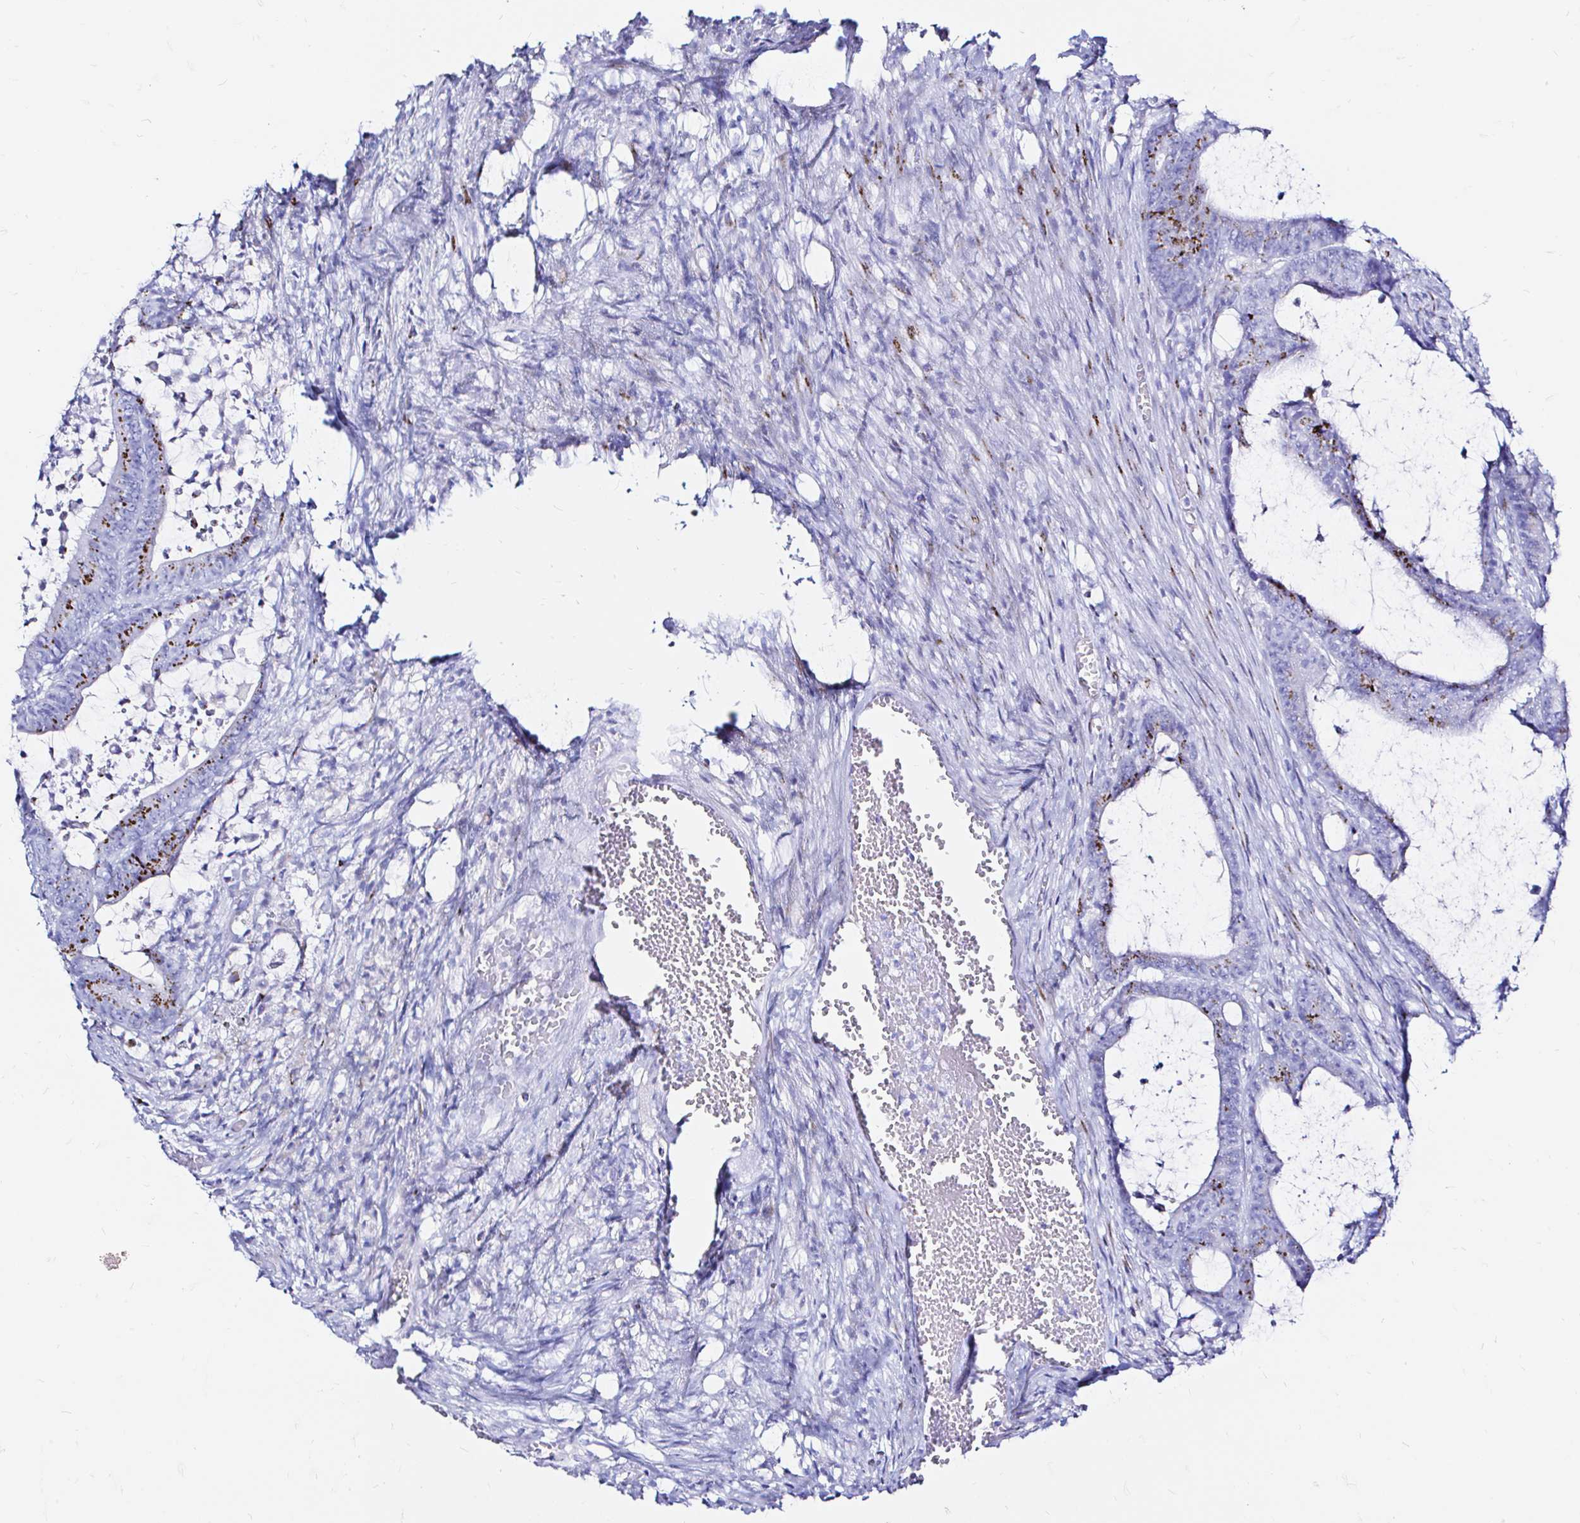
{"staining": {"intensity": "strong", "quantity": "<25%", "location": "cytoplasmic/membranous"}, "tissue": "colorectal cancer", "cell_type": "Tumor cells", "image_type": "cancer", "snomed": [{"axis": "morphology", "description": "Adenocarcinoma, NOS"}, {"axis": "topography", "description": "Colon"}], "caption": "Colorectal cancer (adenocarcinoma) stained with a brown dye demonstrates strong cytoplasmic/membranous positive expression in about <25% of tumor cells.", "gene": "ZNF432", "patient": {"sex": "female", "age": 78}}